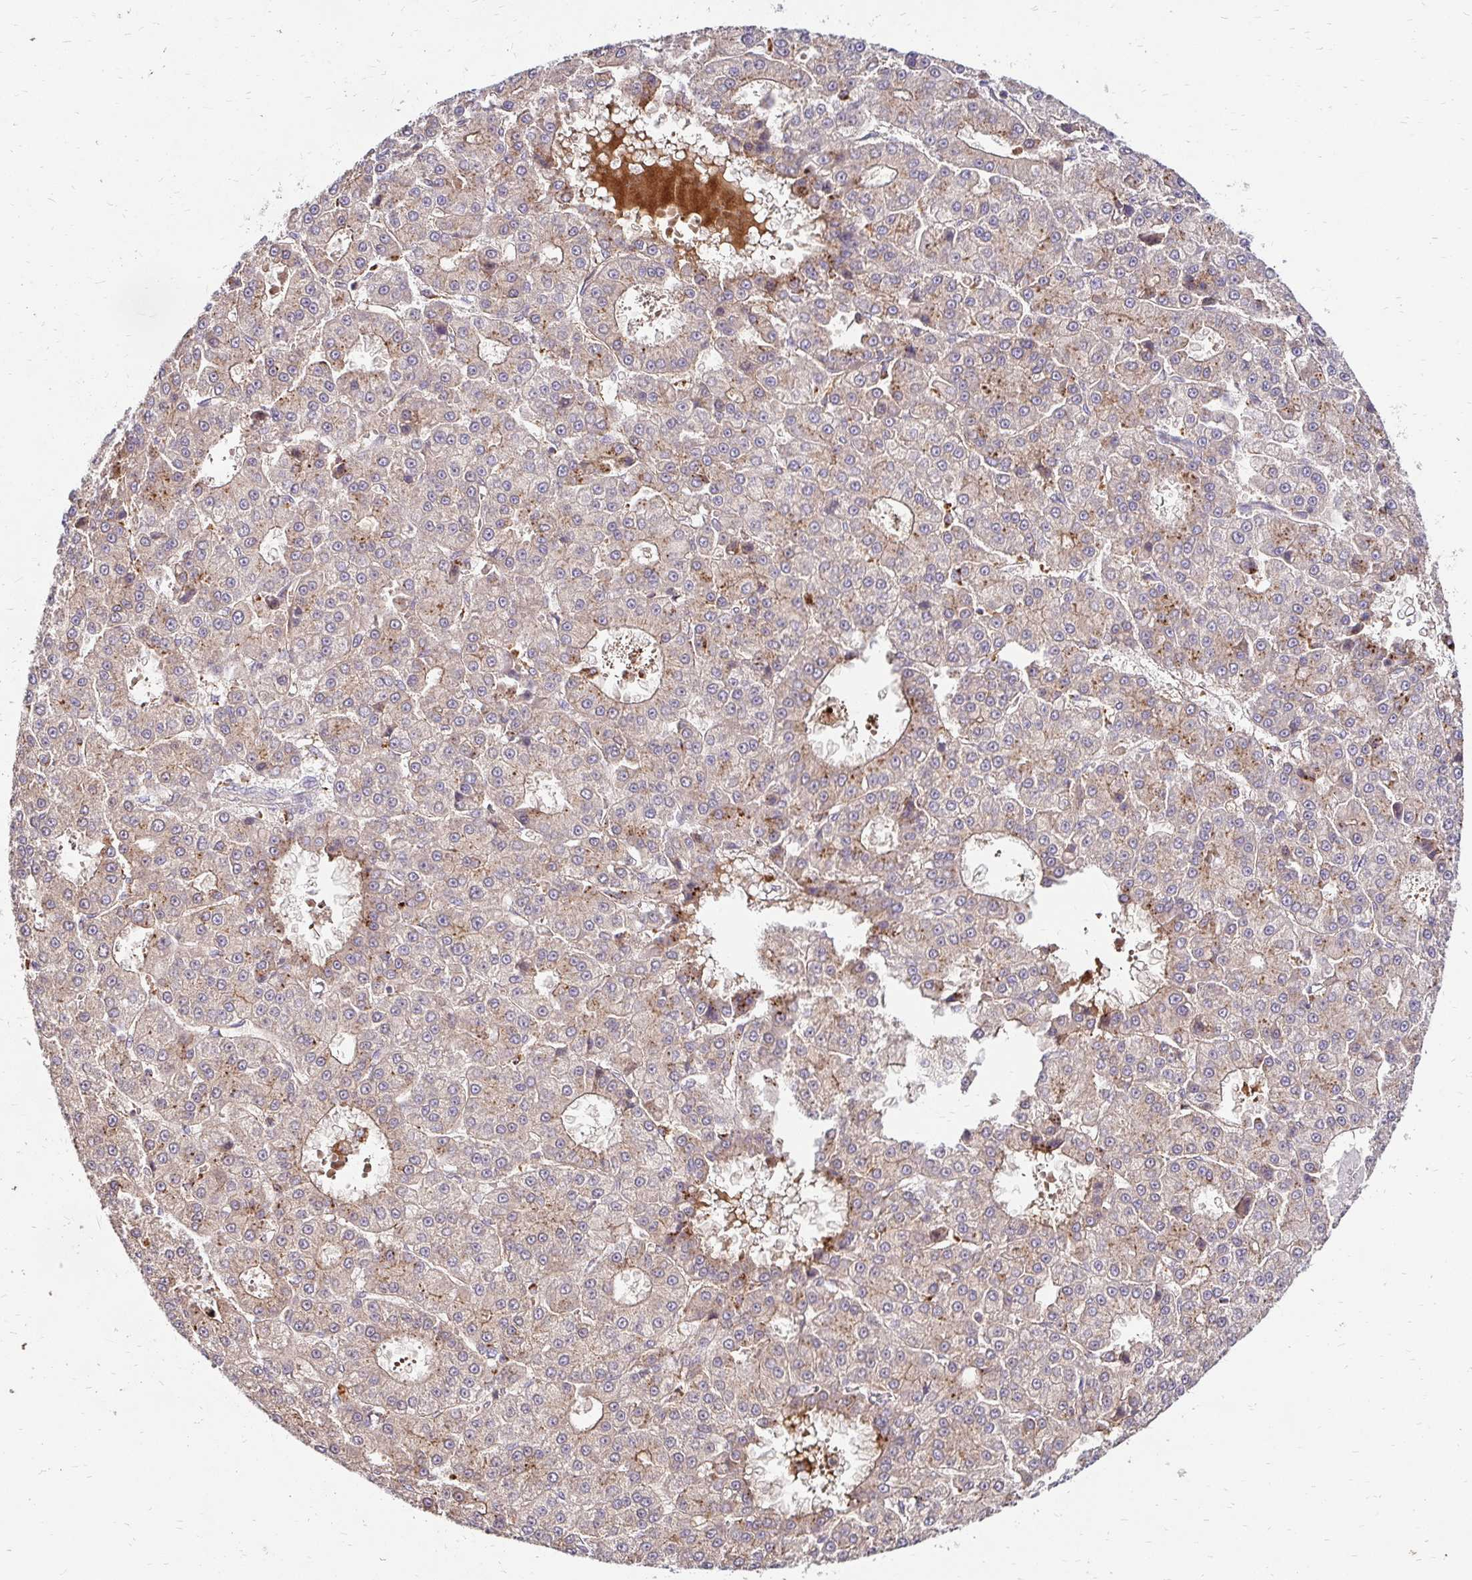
{"staining": {"intensity": "weak", "quantity": "25%-75%", "location": "cytoplasmic/membranous"}, "tissue": "liver cancer", "cell_type": "Tumor cells", "image_type": "cancer", "snomed": [{"axis": "morphology", "description": "Carcinoma, Hepatocellular, NOS"}, {"axis": "topography", "description": "Liver"}], "caption": "Protein analysis of liver cancer tissue displays weak cytoplasmic/membranous expression in approximately 25%-75% of tumor cells. Using DAB (brown) and hematoxylin (blue) stains, captured at high magnification using brightfield microscopy.", "gene": "IDUA", "patient": {"sex": "male", "age": 70}}